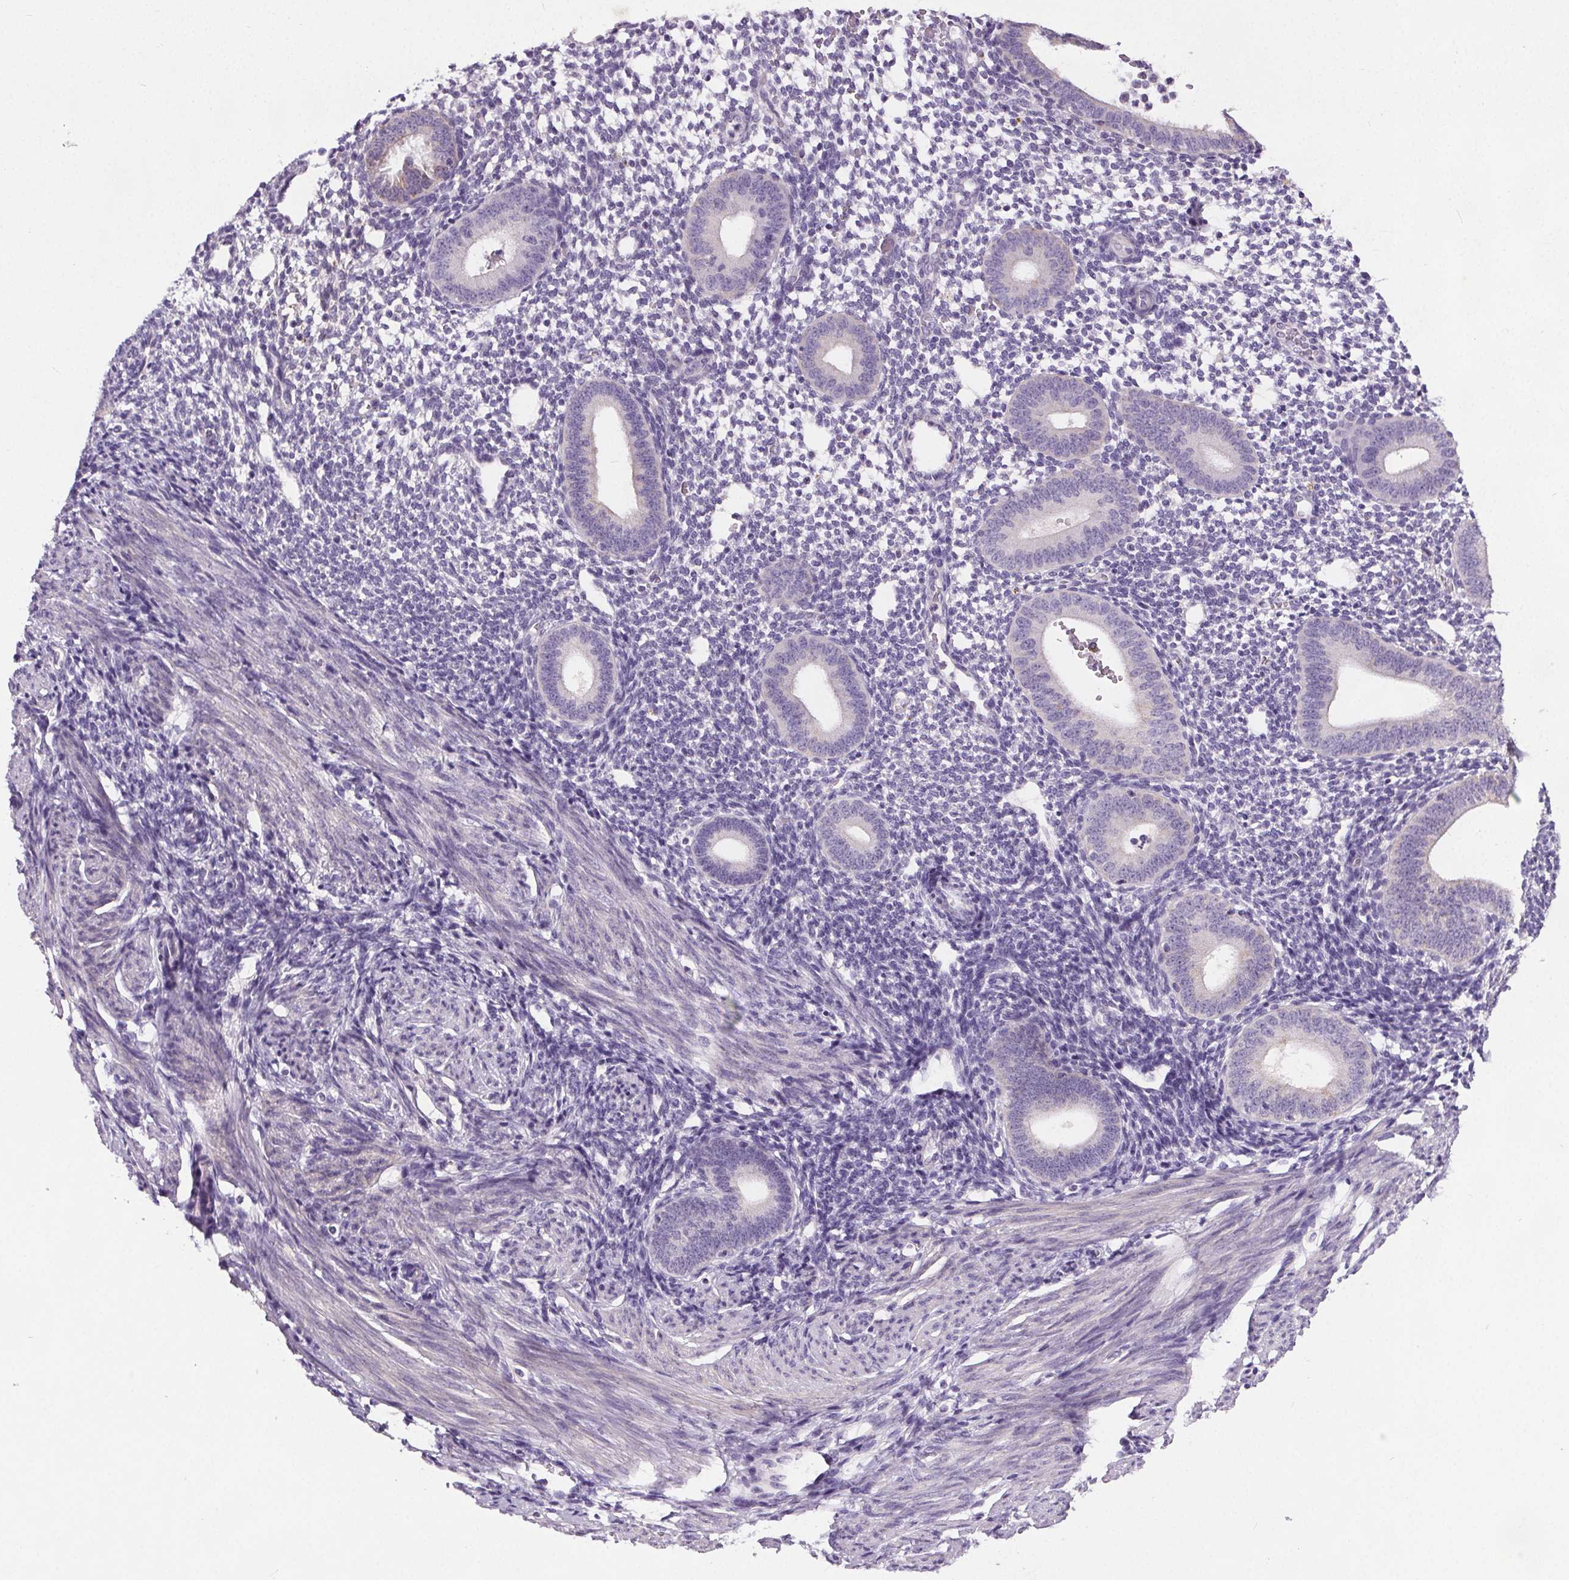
{"staining": {"intensity": "negative", "quantity": "none", "location": "none"}, "tissue": "endometrium", "cell_type": "Cells in endometrial stroma", "image_type": "normal", "snomed": [{"axis": "morphology", "description": "Normal tissue, NOS"}, {"axis": "topography", "description": "Endometrium"}], "caption": "Cells in endometrial stroma show no significant protein positivity in benign endometrium. (DAB IHC visualized using brightfield microscopy, high magnification).", "gene": "GPIHBP1", "patient": {"sex": "female", "age": 40}}